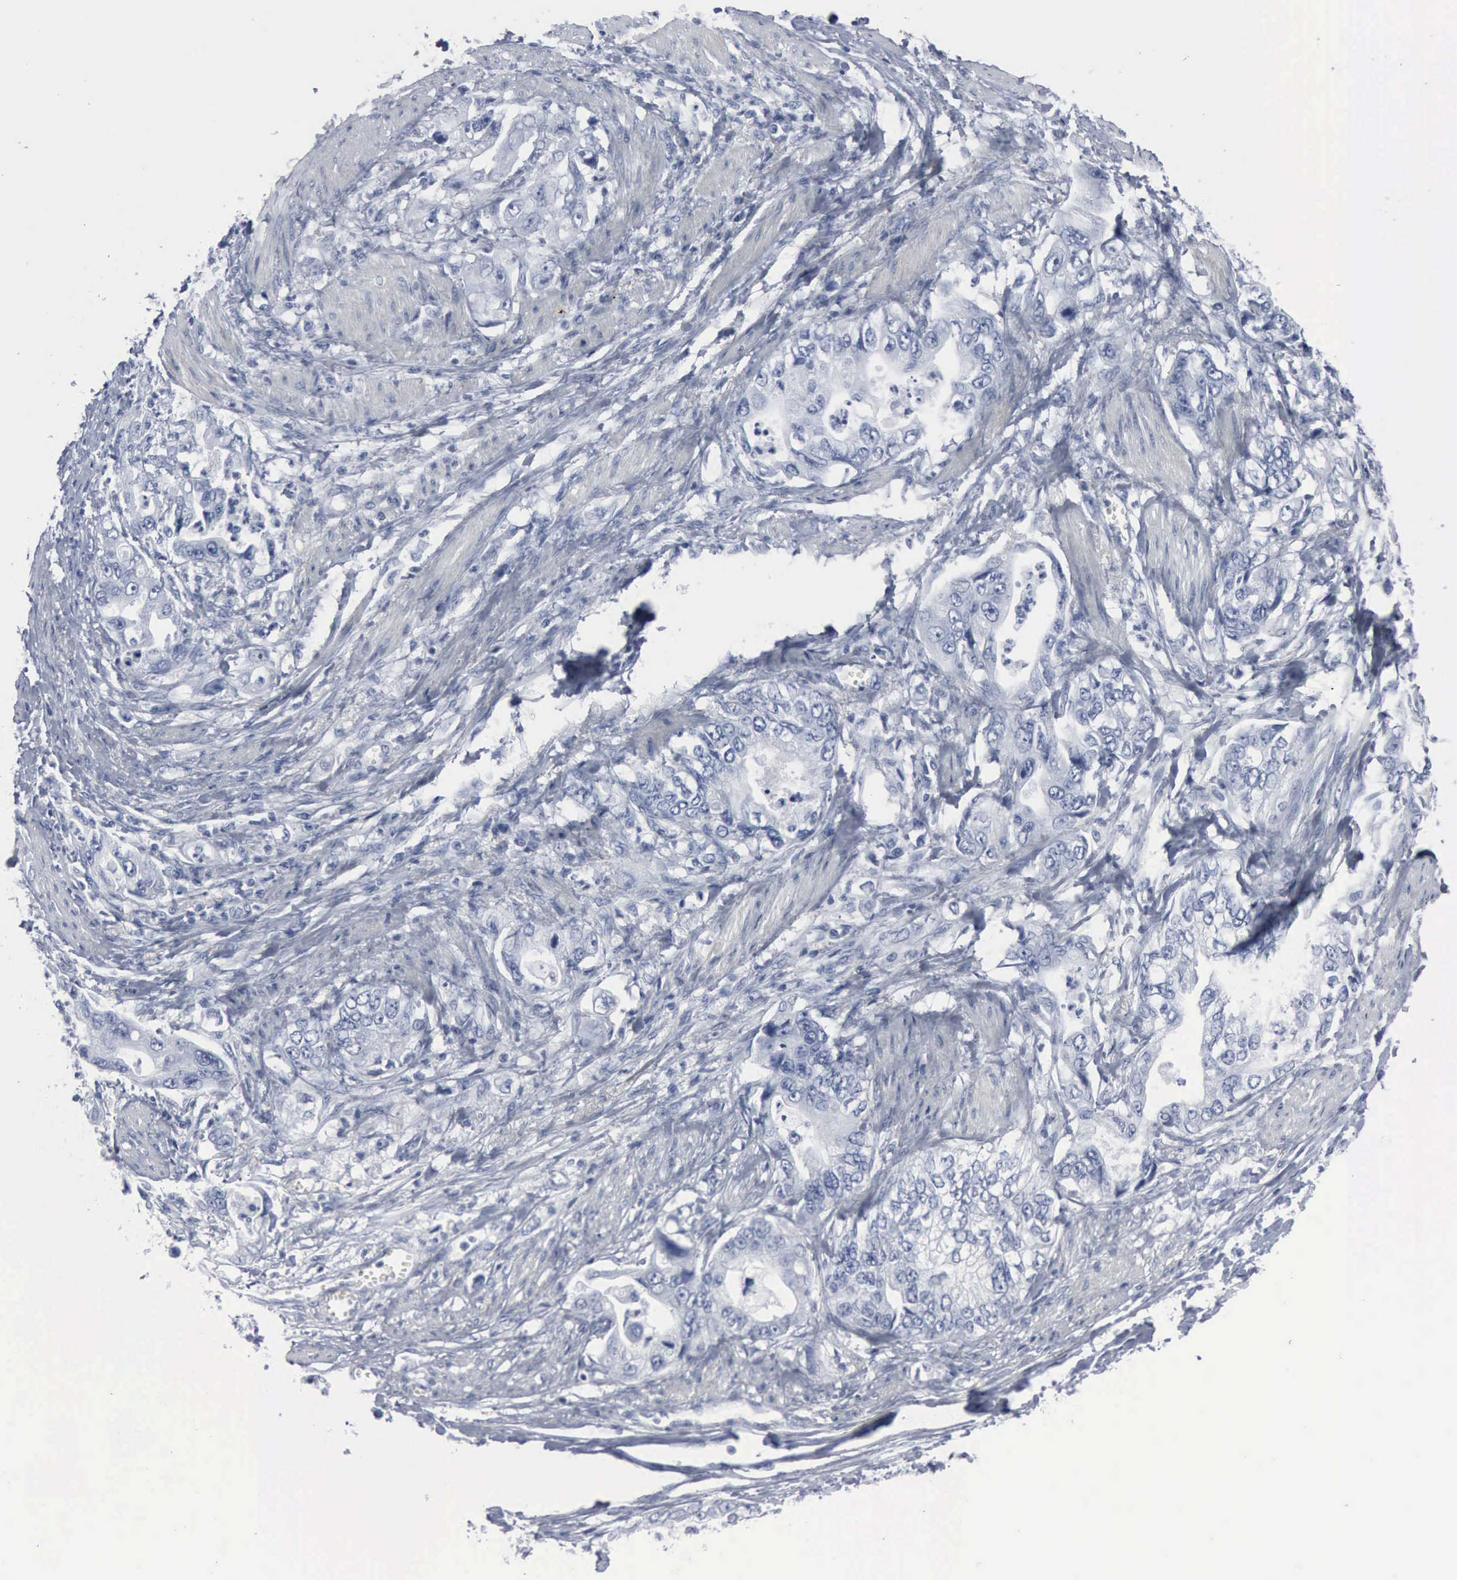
{"staining": {"intensity": "negative", "quantity": "none", "location": "none"}, "tissue": "stomach cancer", "cell_type": "Tumor cells", "image_type": "cancer", "snomed": [{"axis": "morphology", "description": "Adenocarcinoma, NOS"}, {"axis": "topography", "description": "Pancreas"}, {"axis": "topography", "description": "Stomach, upper"}], "caption": "Stomach cancer (adenocarcinoma) stained for a protein using IHC reveals no staining tumor cells.", "gene": "DMD", "patient": {"sex": "male", "age": 77}}